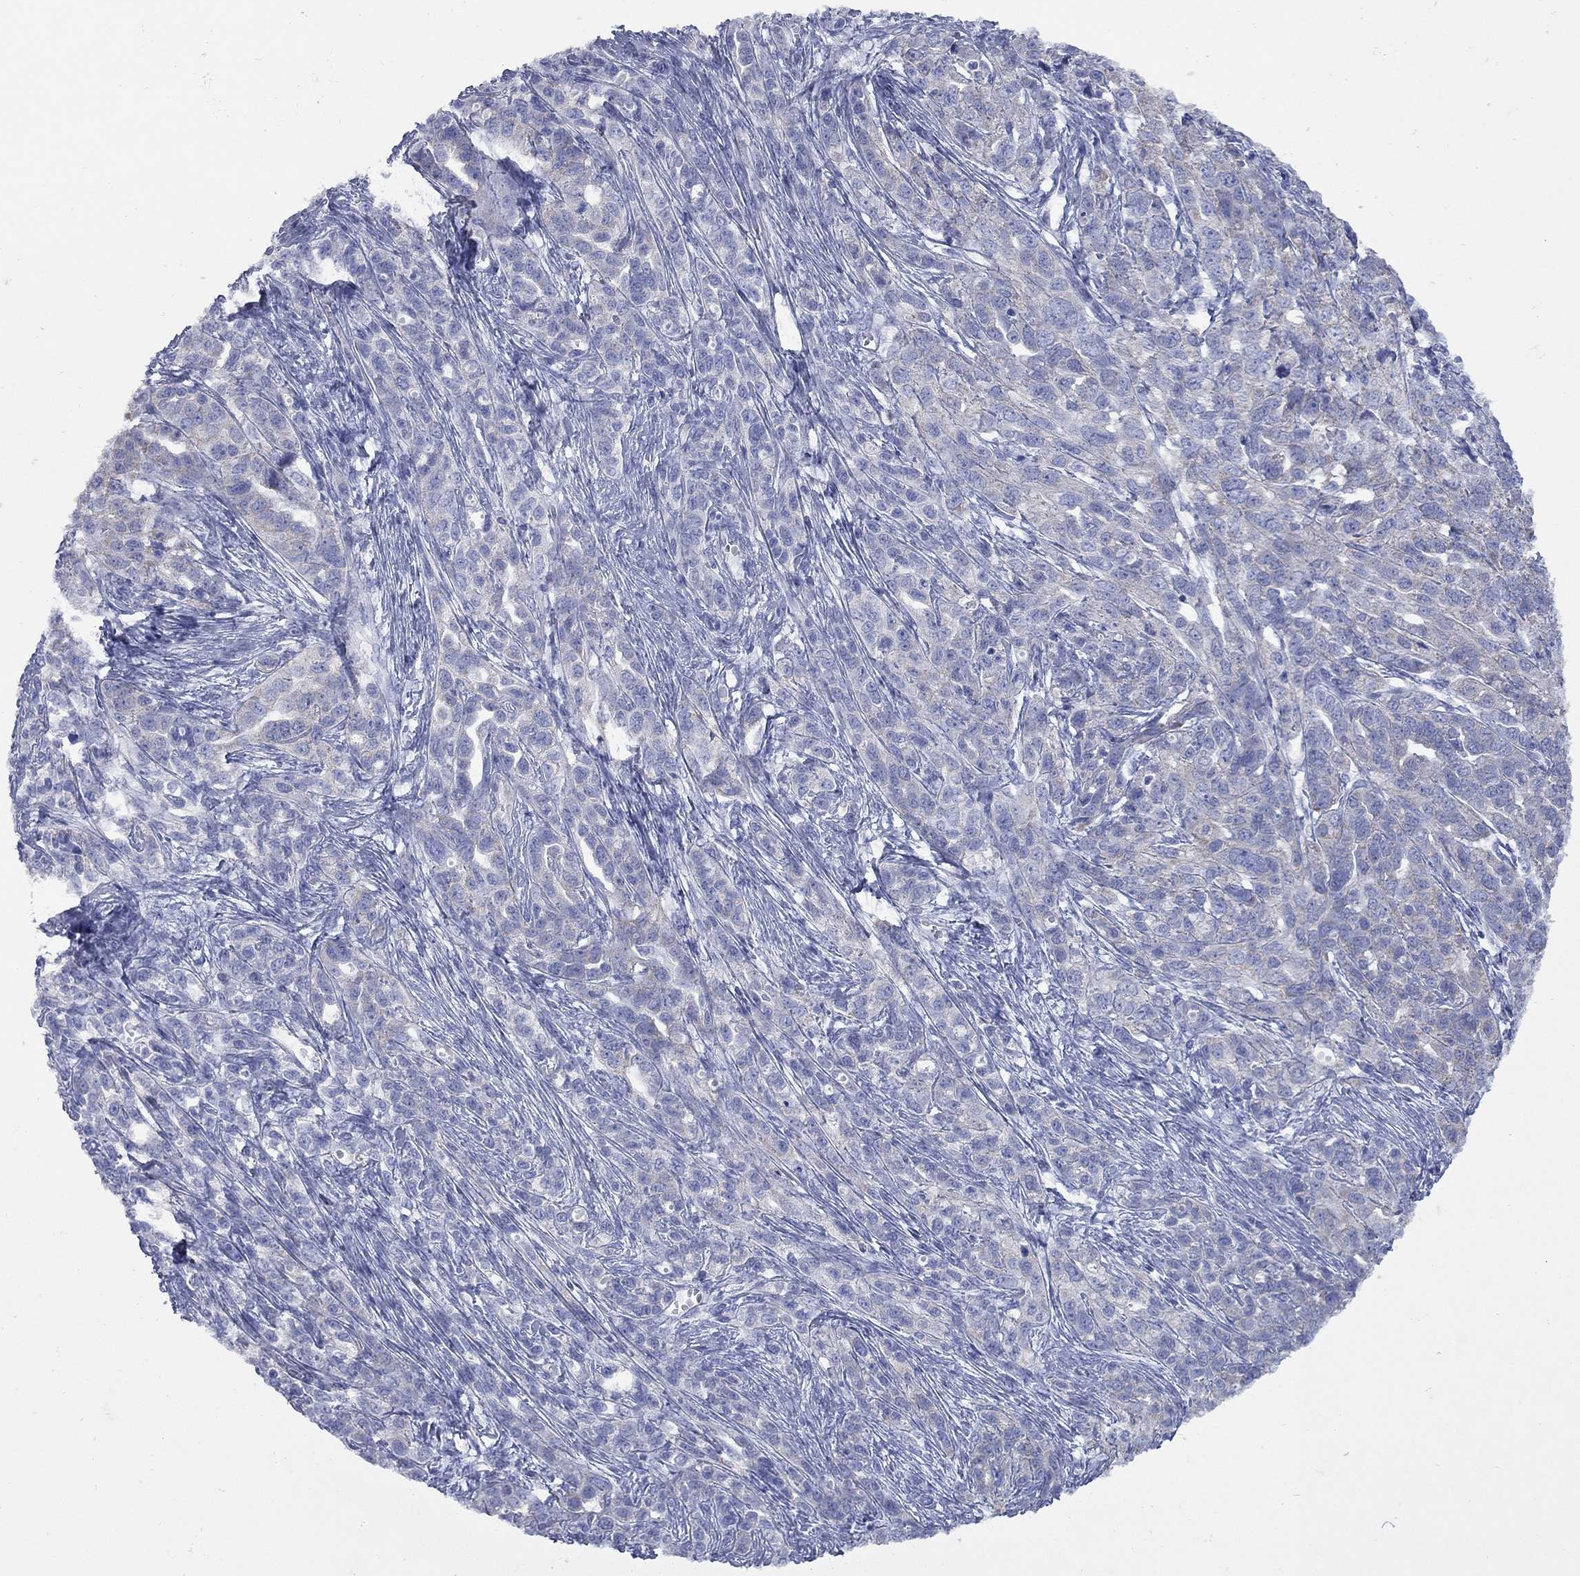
{"staining": {"intensity": "negative", "quantity": "none", "location": "none"}, "tissue": "ovarian cancer", "cell_type": "Tumor cells", "image_type": "cancer", "snomed": [{"axis": "morphology", "description": "Cystadenocarcinoma, serous, NOS"}, {"axis": "topography", "description": "Ovary"}], "caption": "Tumor cells show no significant protein staining in ovarian cancer. (DAB immunohistochemistry (IHC) visualized using brightfield microscopy, high magnification).", "gene": "PDZD3", "patient": {"sex": "female", "age": 71}}